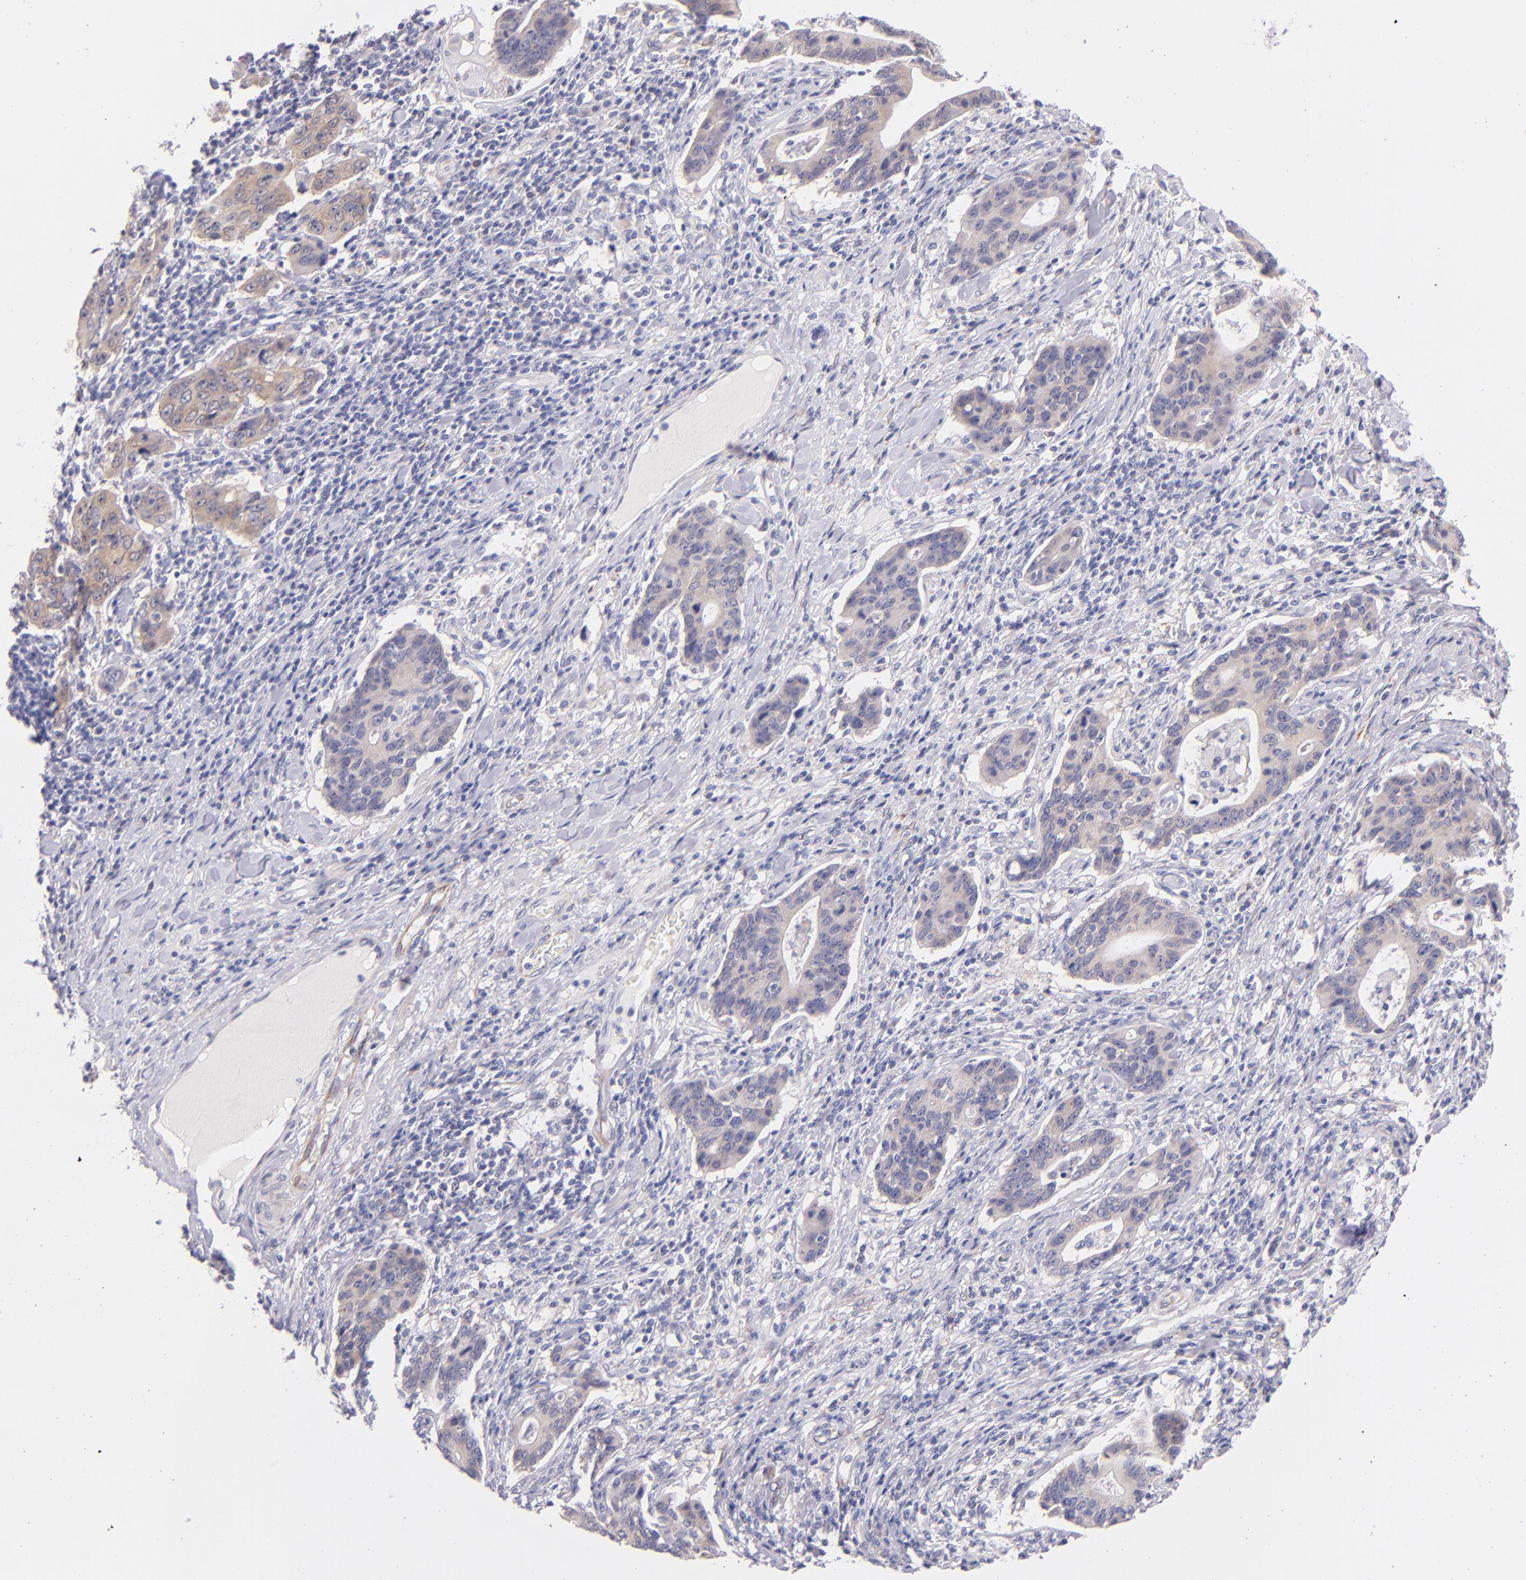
{"staining": {"intensity": "weak", "quantity": ">75%", "location": "cytoplasmic/membranous"}, "tissue": "stomach cancer", "cell_type": "Tumor cells", "image_type": "cancer", "snomed": [{"axis": "morphology", "description": "Adenocarcinoma, NOS"}, {"axis": "topography", "description": "Esophagus"}, {"axis": "topography", "description": "Stomach"}], "caption": "There is low levels of weak cytoplasmic/membranous positivity in tumor cells of adenocarcinoma (stomach), as demonstrated by immunohistochemical staining (brown color).", "gene": "SH2D4A", "patient": {"sex": "male", "age": 74}}